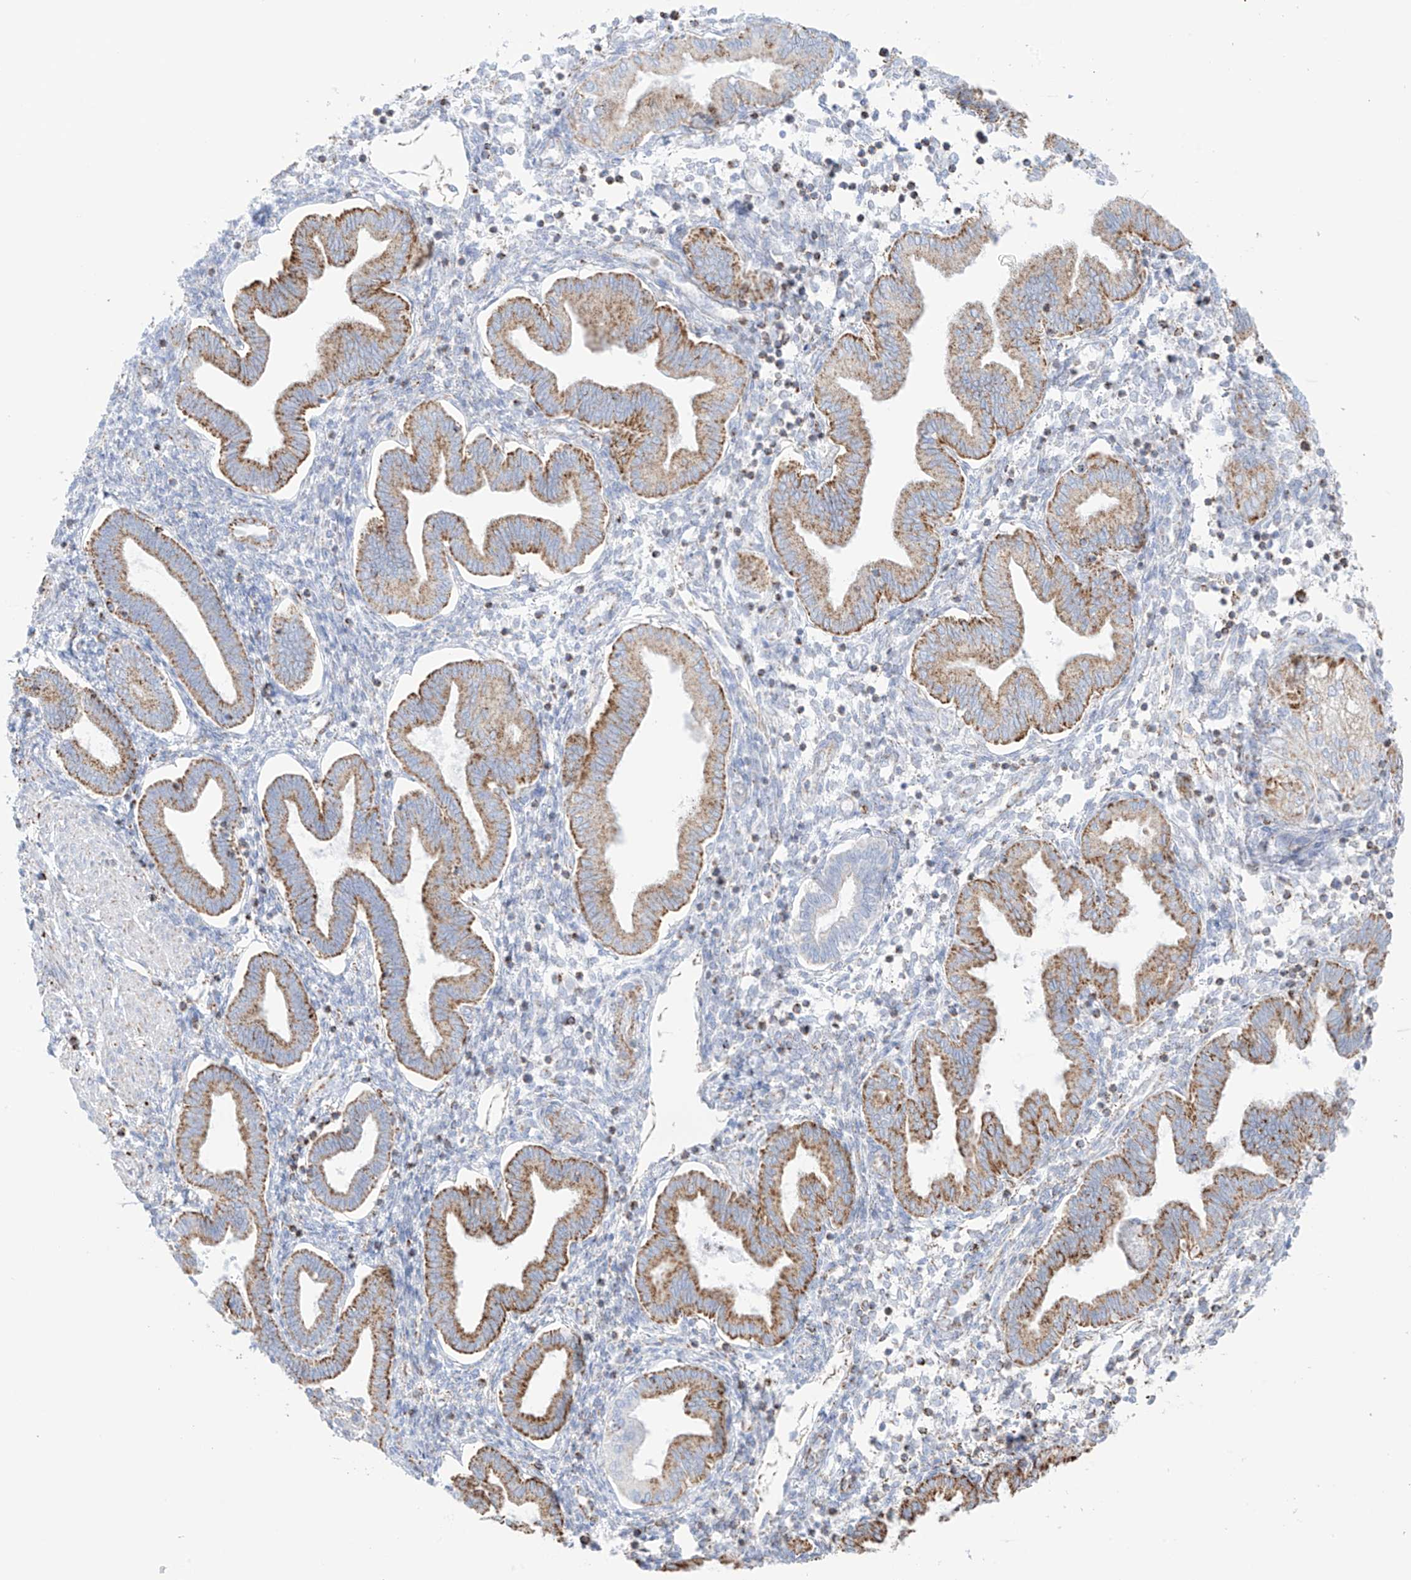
{"staining": {"intensity": "weak", "quantity": "<25%", "location": "cytoplasmic/membranous"}, "tissue": "endometrium", "cell_type": "Cells in endometrial stroma", "image_type": "normal", "snomed": [{"axis": "morphology", "description": "Normal tissue, NOS"}, {"axis": "topography", "description": "Endometrium"}], "caption": "Cells in endometrial stroma show no significant protein positivity in benign endometrium. (DAB IHC visualized using brightfield microscopy, high magnification).", "gene": "XKR3", "patient": {"sex": "female", "age": 53}}